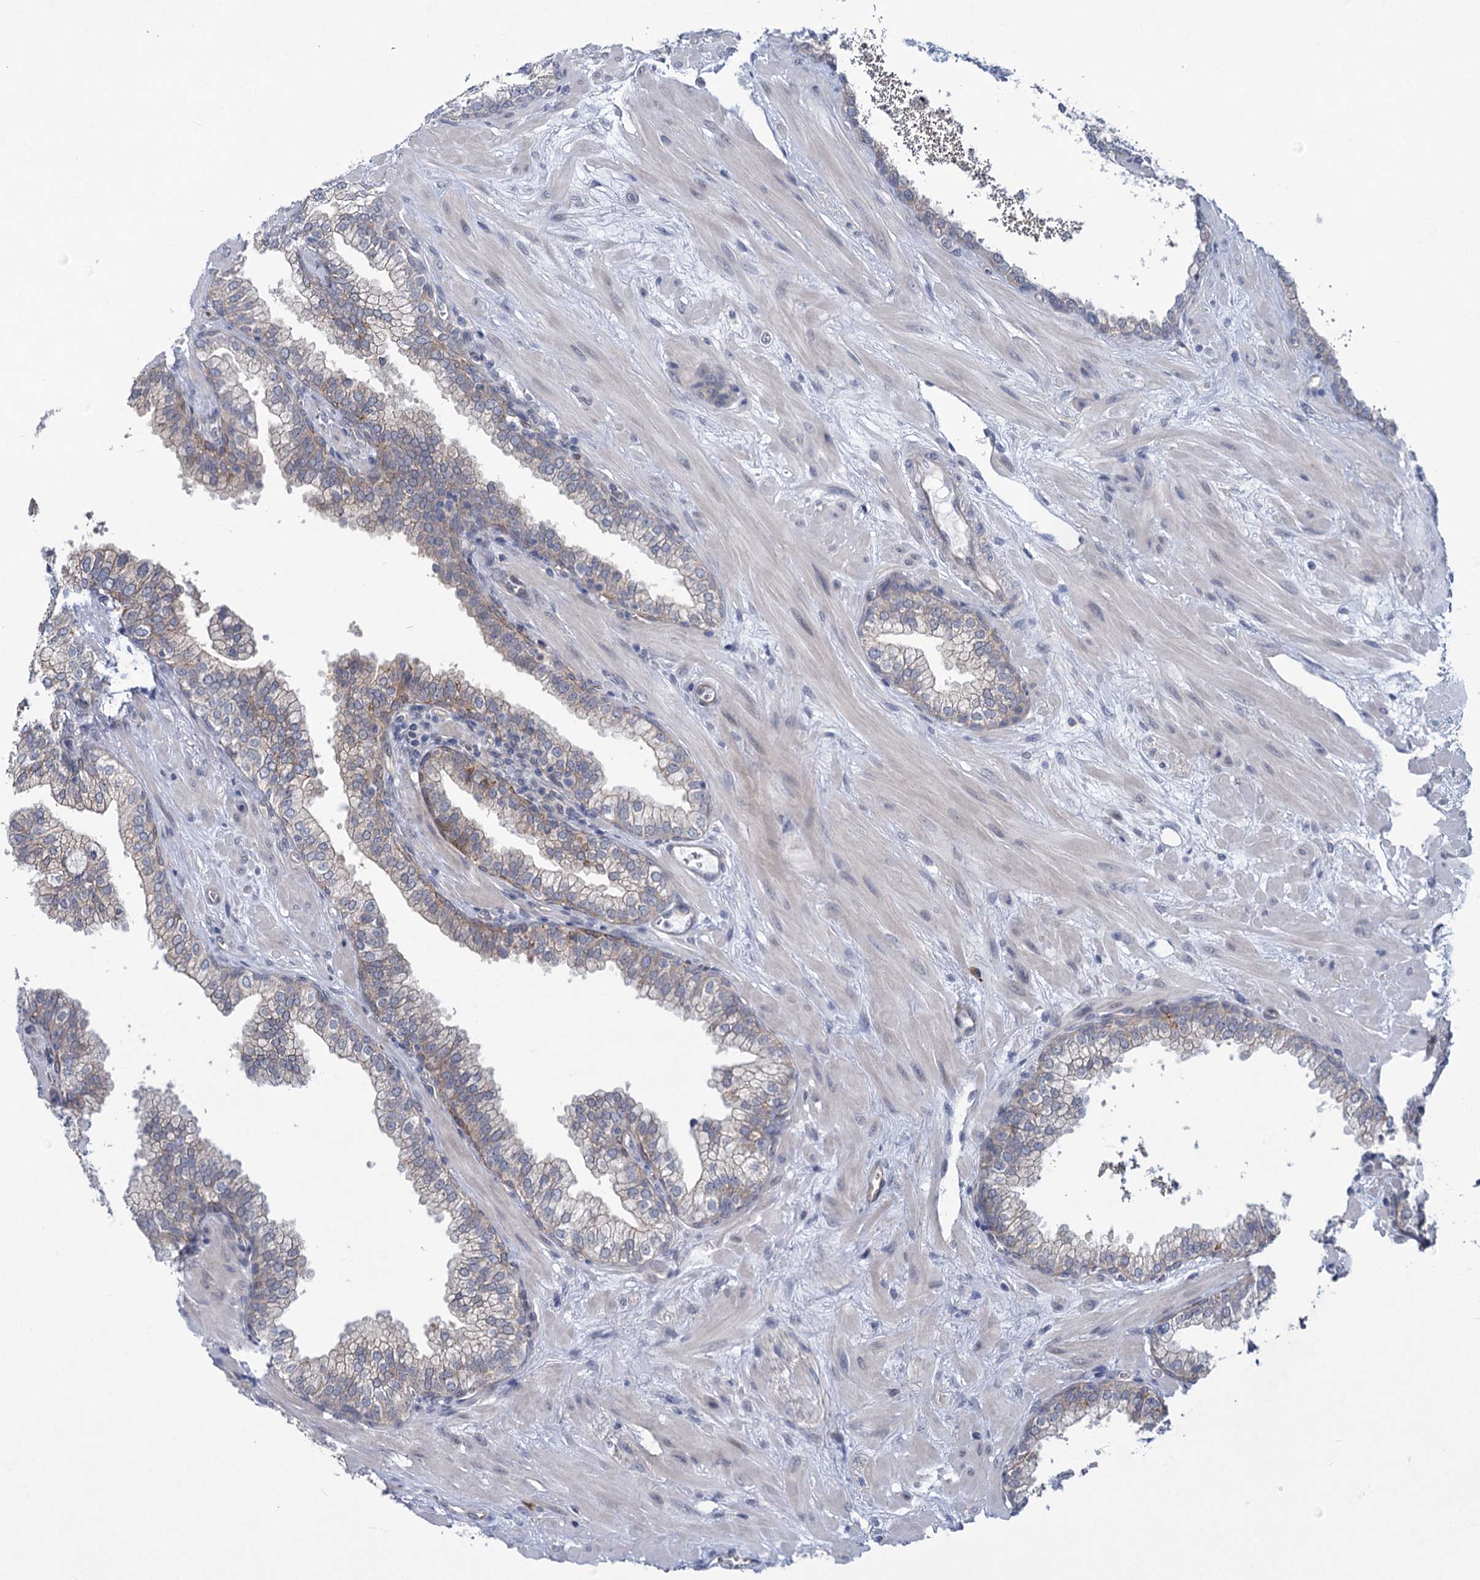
{"staining": {"intensity": "moderate", "quantity": "<25%", "location": "cytoplasmic/membranous"}, "tissue": "prostate", "cell_type": "Glandular cells", "image_type": "normal", "snomed": [{"axis": "morphology", "description": "Normal tissue, NOS"}, {"axis": "topography", "description": "Prostate"}], "caption": "Immunohistochemical staining of unremarkable prostate displays low levels of moderate cytoplasmic/membranous positivity in approximately <25% of glandular cells. (Brightfield microscopy of DAB IHC at high magnification).", "gene": "MBLAC2", "patient": {"sex": "male", "age": 60}}